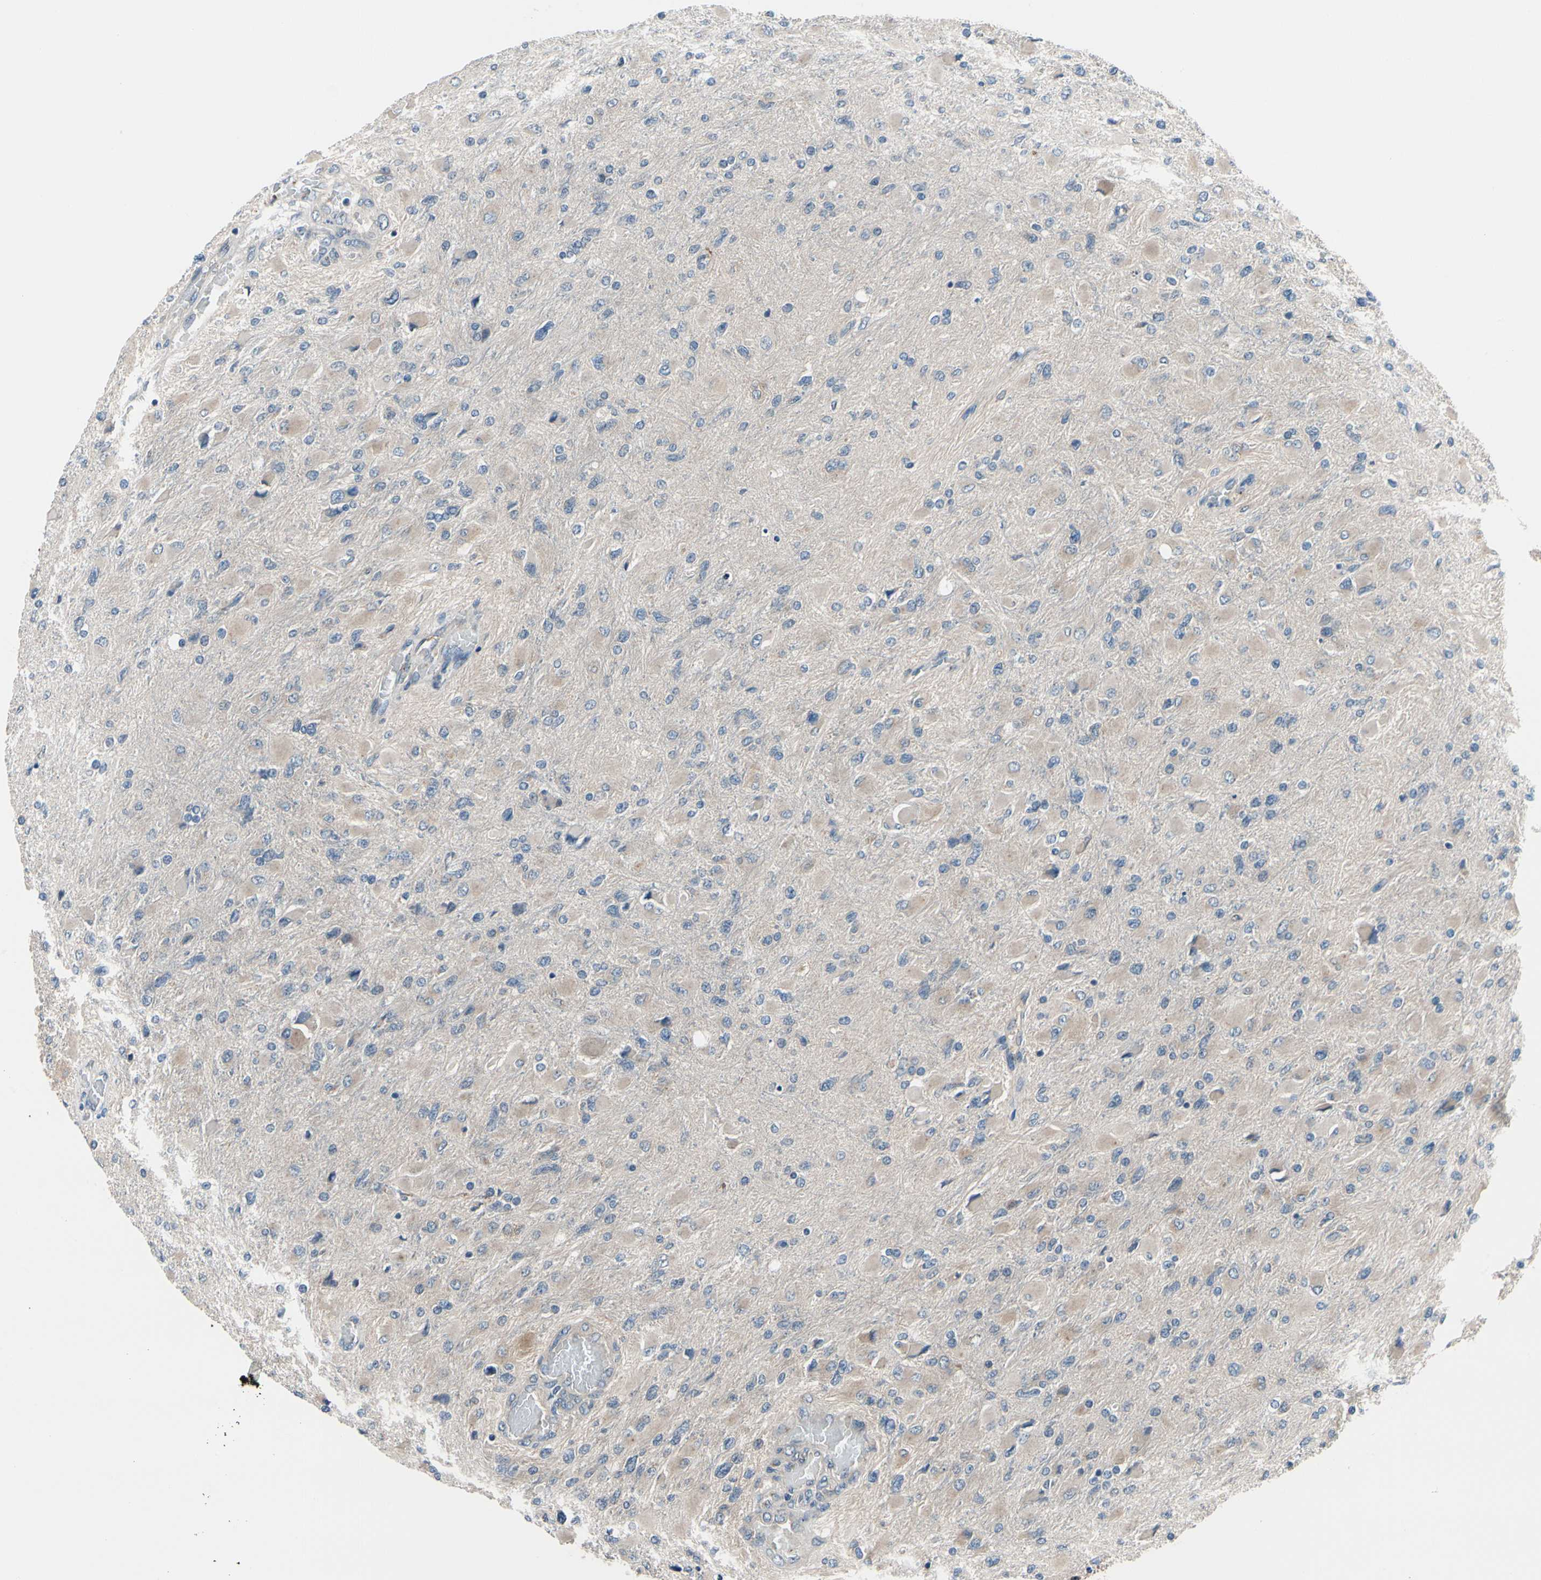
{"staining": {"intensity": "negative", "quantity": "none", "location": "none"}, "tissue": "glioma", "cell_type": "Tumor cells", "image_type": "cancer", "snomed": [{"axis": "morphology", "description": "Glioma, malignant, High grade"}, {"axis": "topography", "description": "Cerebral cortex"}], "caption": "Malignant glioma (high-grade) stained for a protein using immunohistochemistry (IHC) reveals no expression tumor cells.", "gene": "PRKAR2B", "patient": {"sex": "female", "age": 36}}